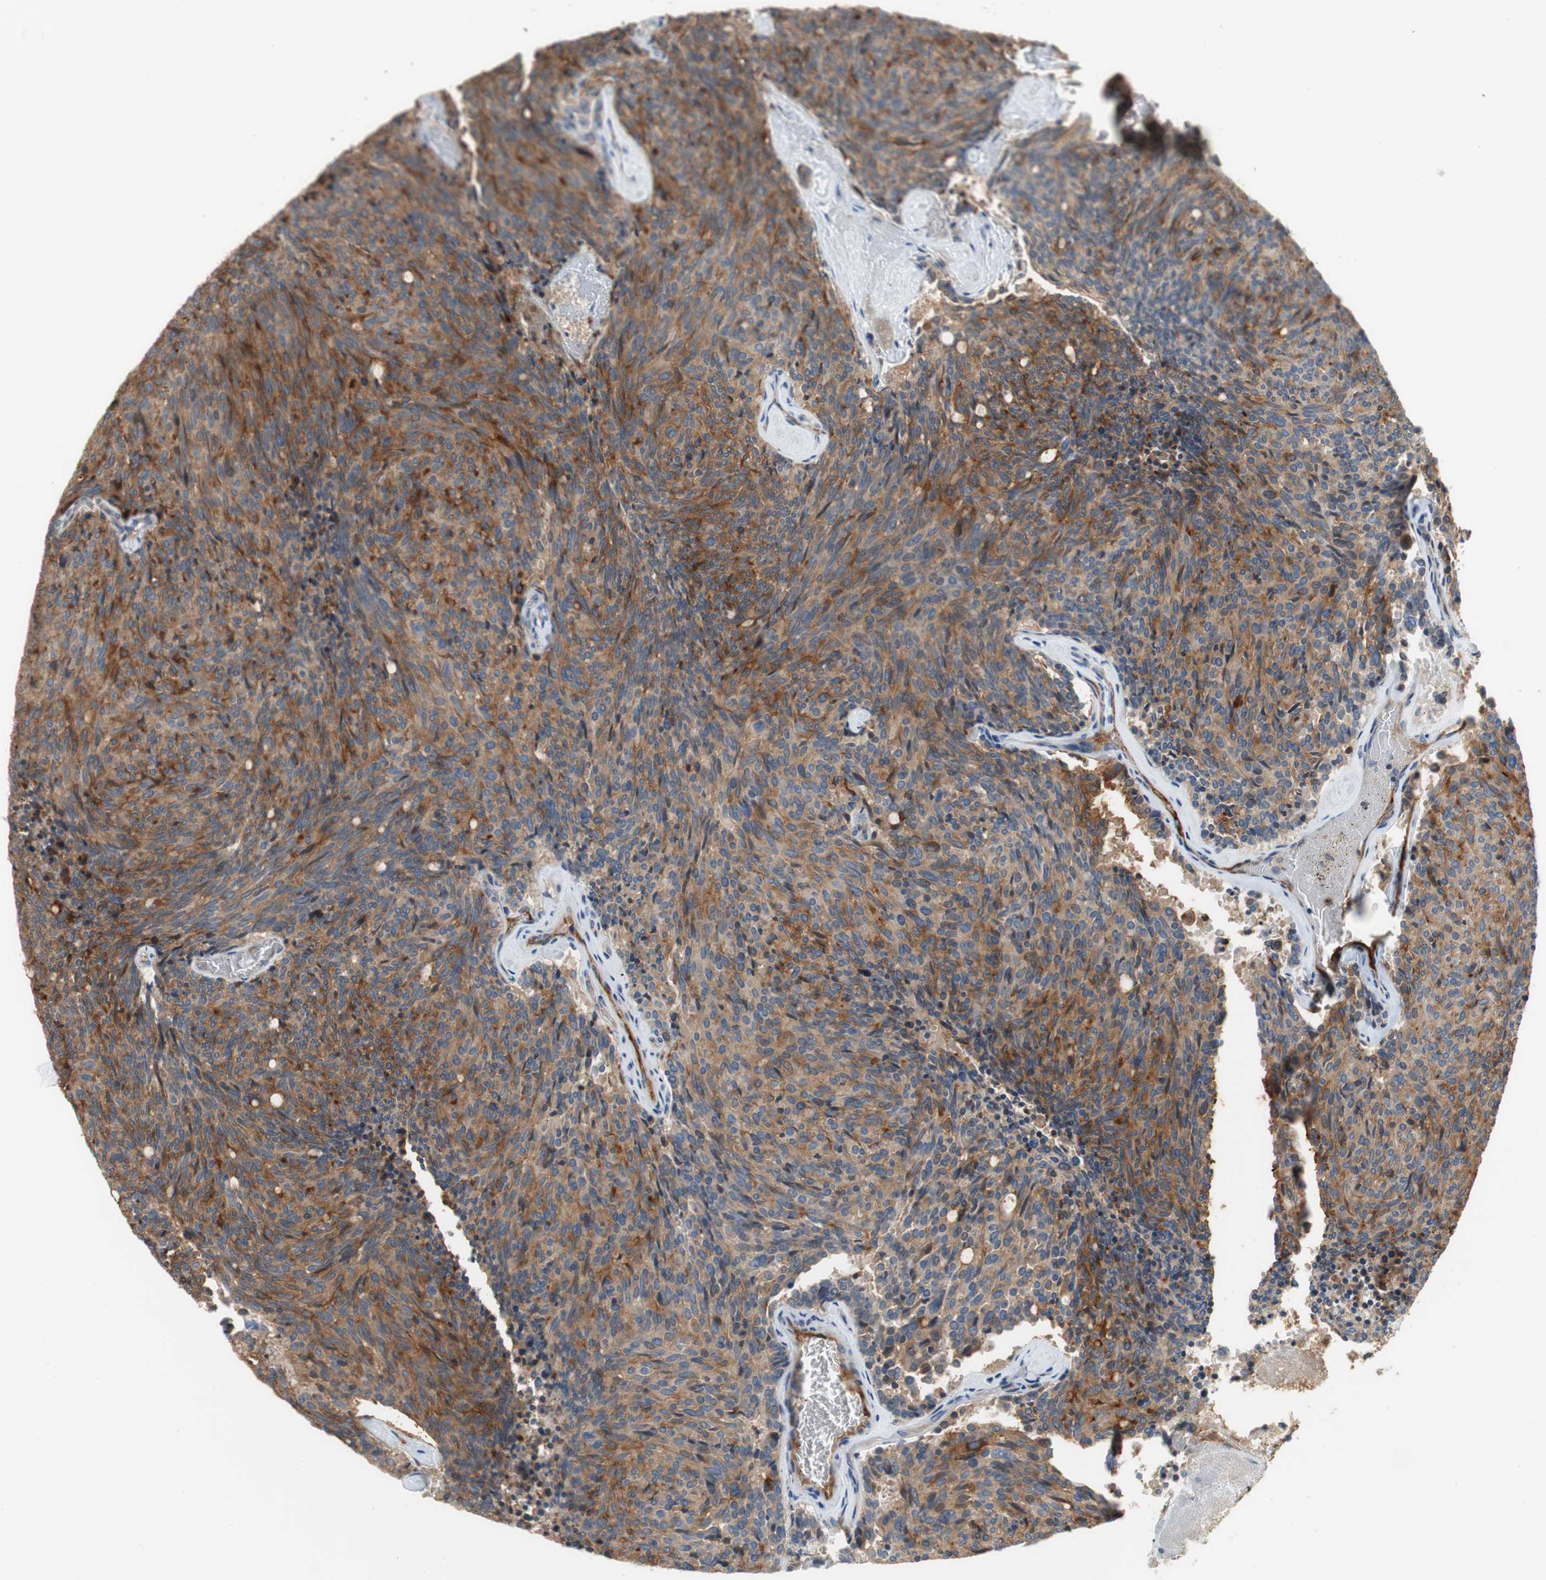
{"staining": {"intensity": "moderate", "quantity": ">75%", "location": "cytoplasmic/membranous"}, "tissue": "carcinoid", "cell_type": "Tumor cells", "image_type": "cancer", "snomed": [{"axis": "morphology", "description": "Carcinoid, malignant, NOS"}, {"axis": "topography", "description": "Pancreas"}], "caption": "IHC of human carcinoid displays medium levels of moderate cytoplasmic/membranous expression in about >75% of tumor cells. Using DAB (brown) and hematoxylin (blue) stains, captured at high magnification using brightfield microscopy.", "gene": "ALPL", "patient": {"sex": "female", "age": 54}}